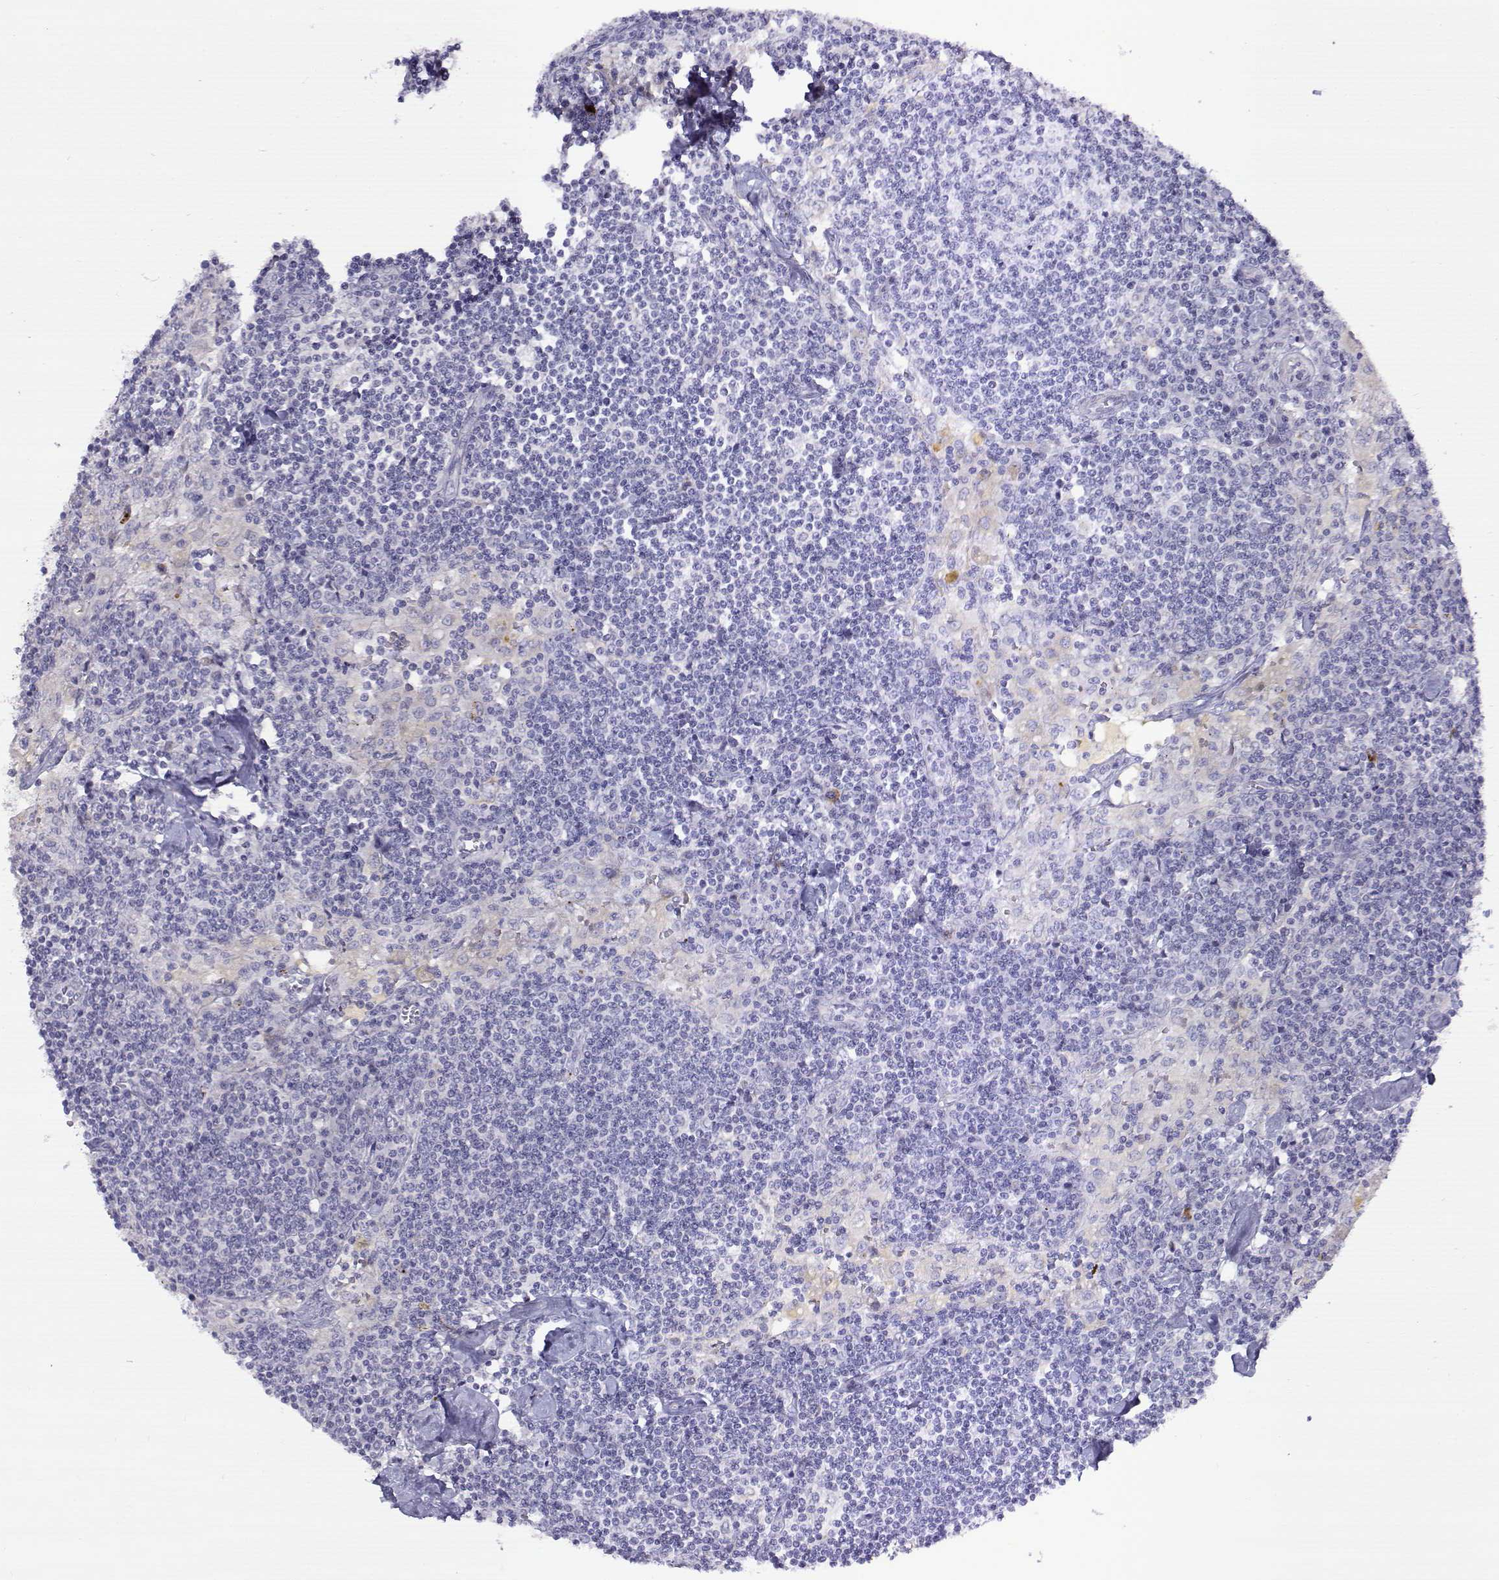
{"staining": {"intensity": "negative", "quantity": "none", "location": "none"}, "tissue": "lymph node", "cell_type": "Germinal center cells", "image_type": "normal", "snomed": [{"axis": "morphology", "description": "Normal tissue, NOS"}, {"axis": "topography", "description": "Lymph node"}], "caption": "High magnification brightfield microscopy of unremarkable lymph node stained with DAB (3,3'-diaminobenzidine) (brown) and counterstained with hematoxylin (blue): germinal center cells show no significant staining. (DAB IHC with hematoxylin counter stain).", "gene": "NOS1AP", "patient": {"sex": "male", "age": 55}}